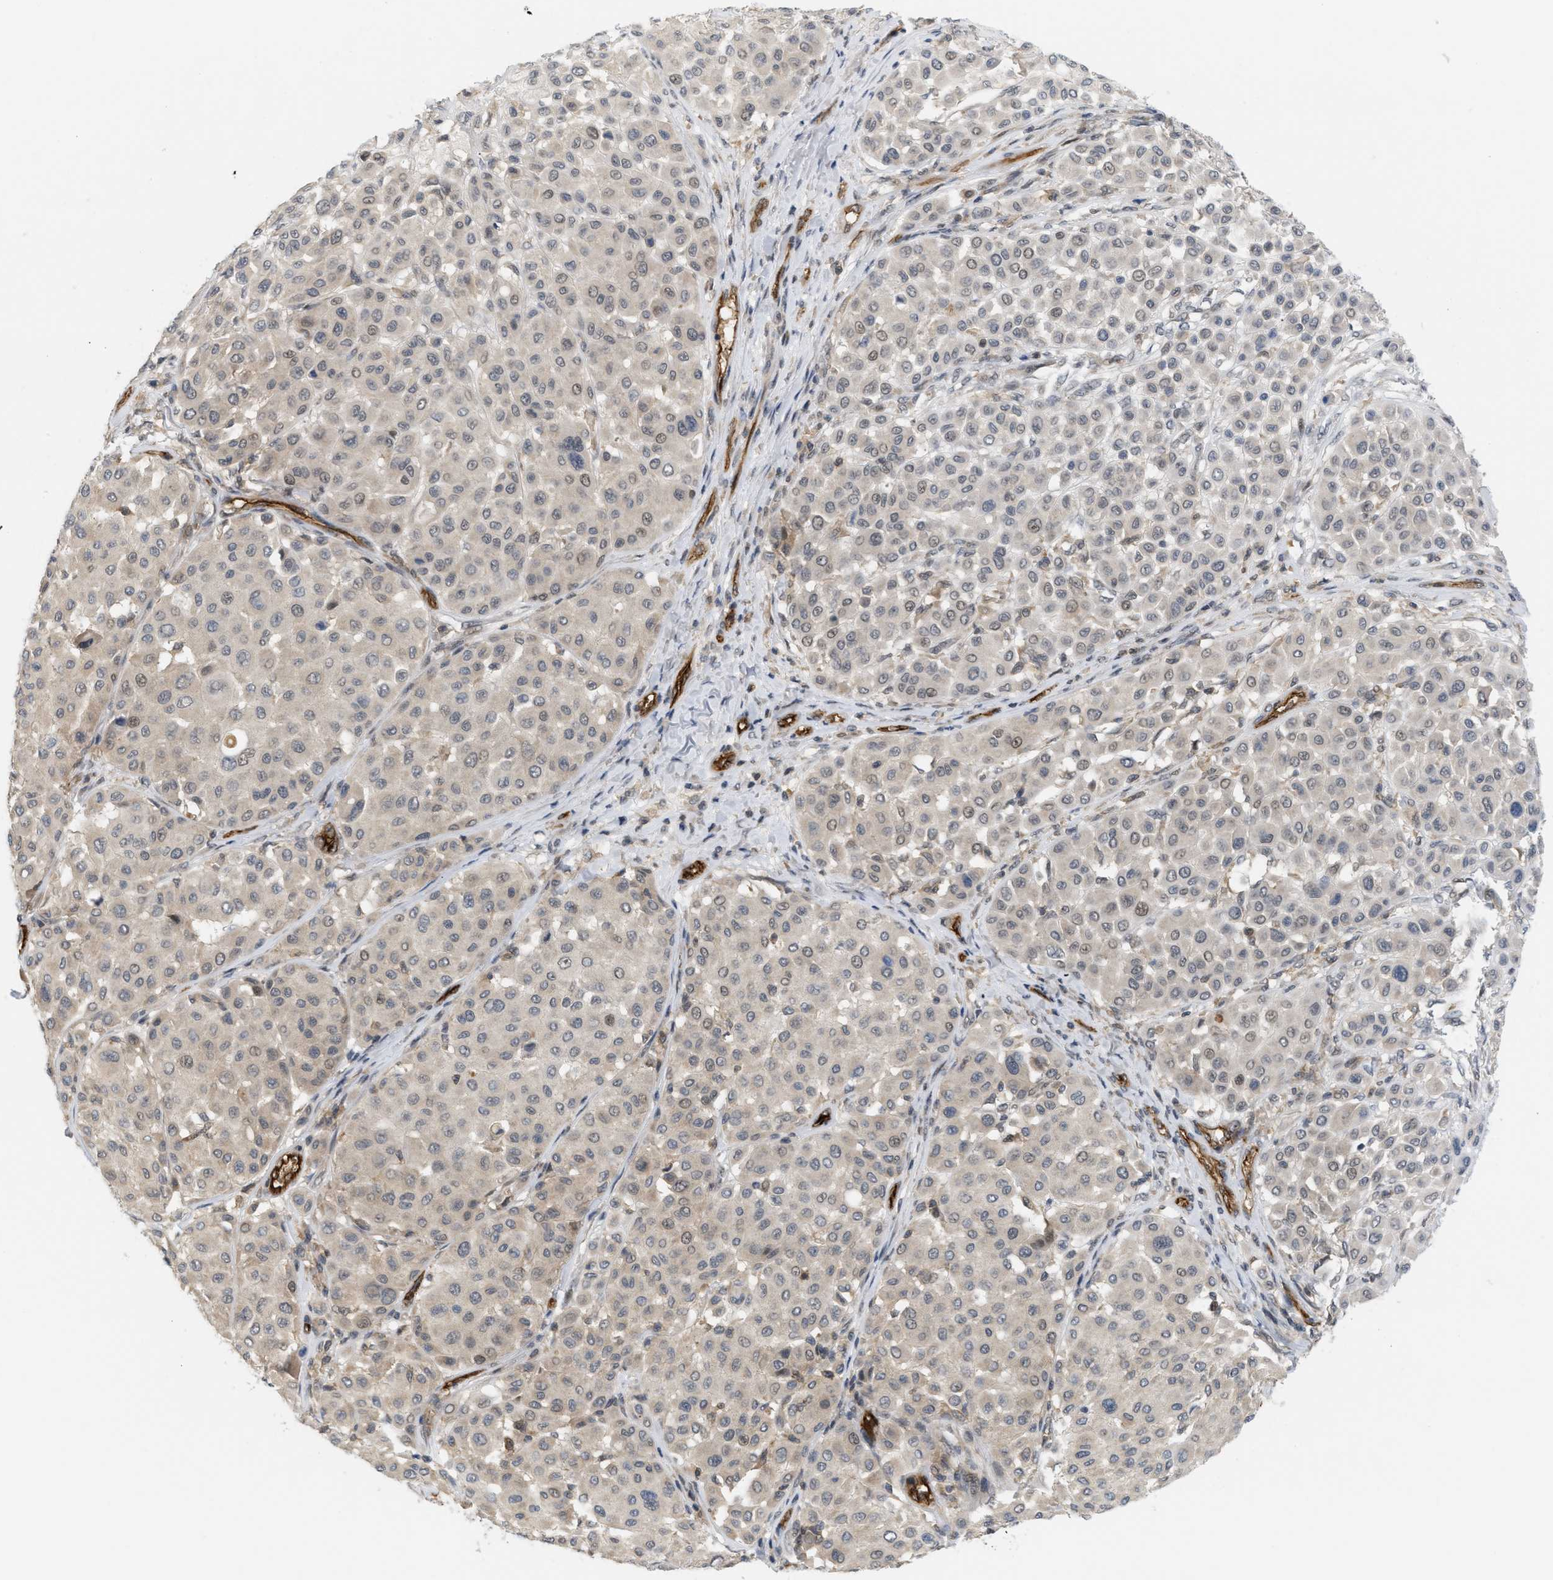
{"staining": {"intensity": "weak", "quantity": "<25%", "location": "cytoplasmic/membranous"}, "tissue": "melanoma", "cell_type": "Tumor cells", "image_type": "cancer", "snomed": [{"axis": "morphology", "description": "Malignant melanoma, Metastatic site"}, {"axis": "topography", "description": "Soft tissue"}], "caption": "High magnification brightfield microscopy of malignant melanoma (metastatic site) stained with DAB (brown) and counterstained with hematoxylin (blue): tumor cells show no significant staining.", "gene": "PALMD", "patient": {"sex": "male", "age": 41}}